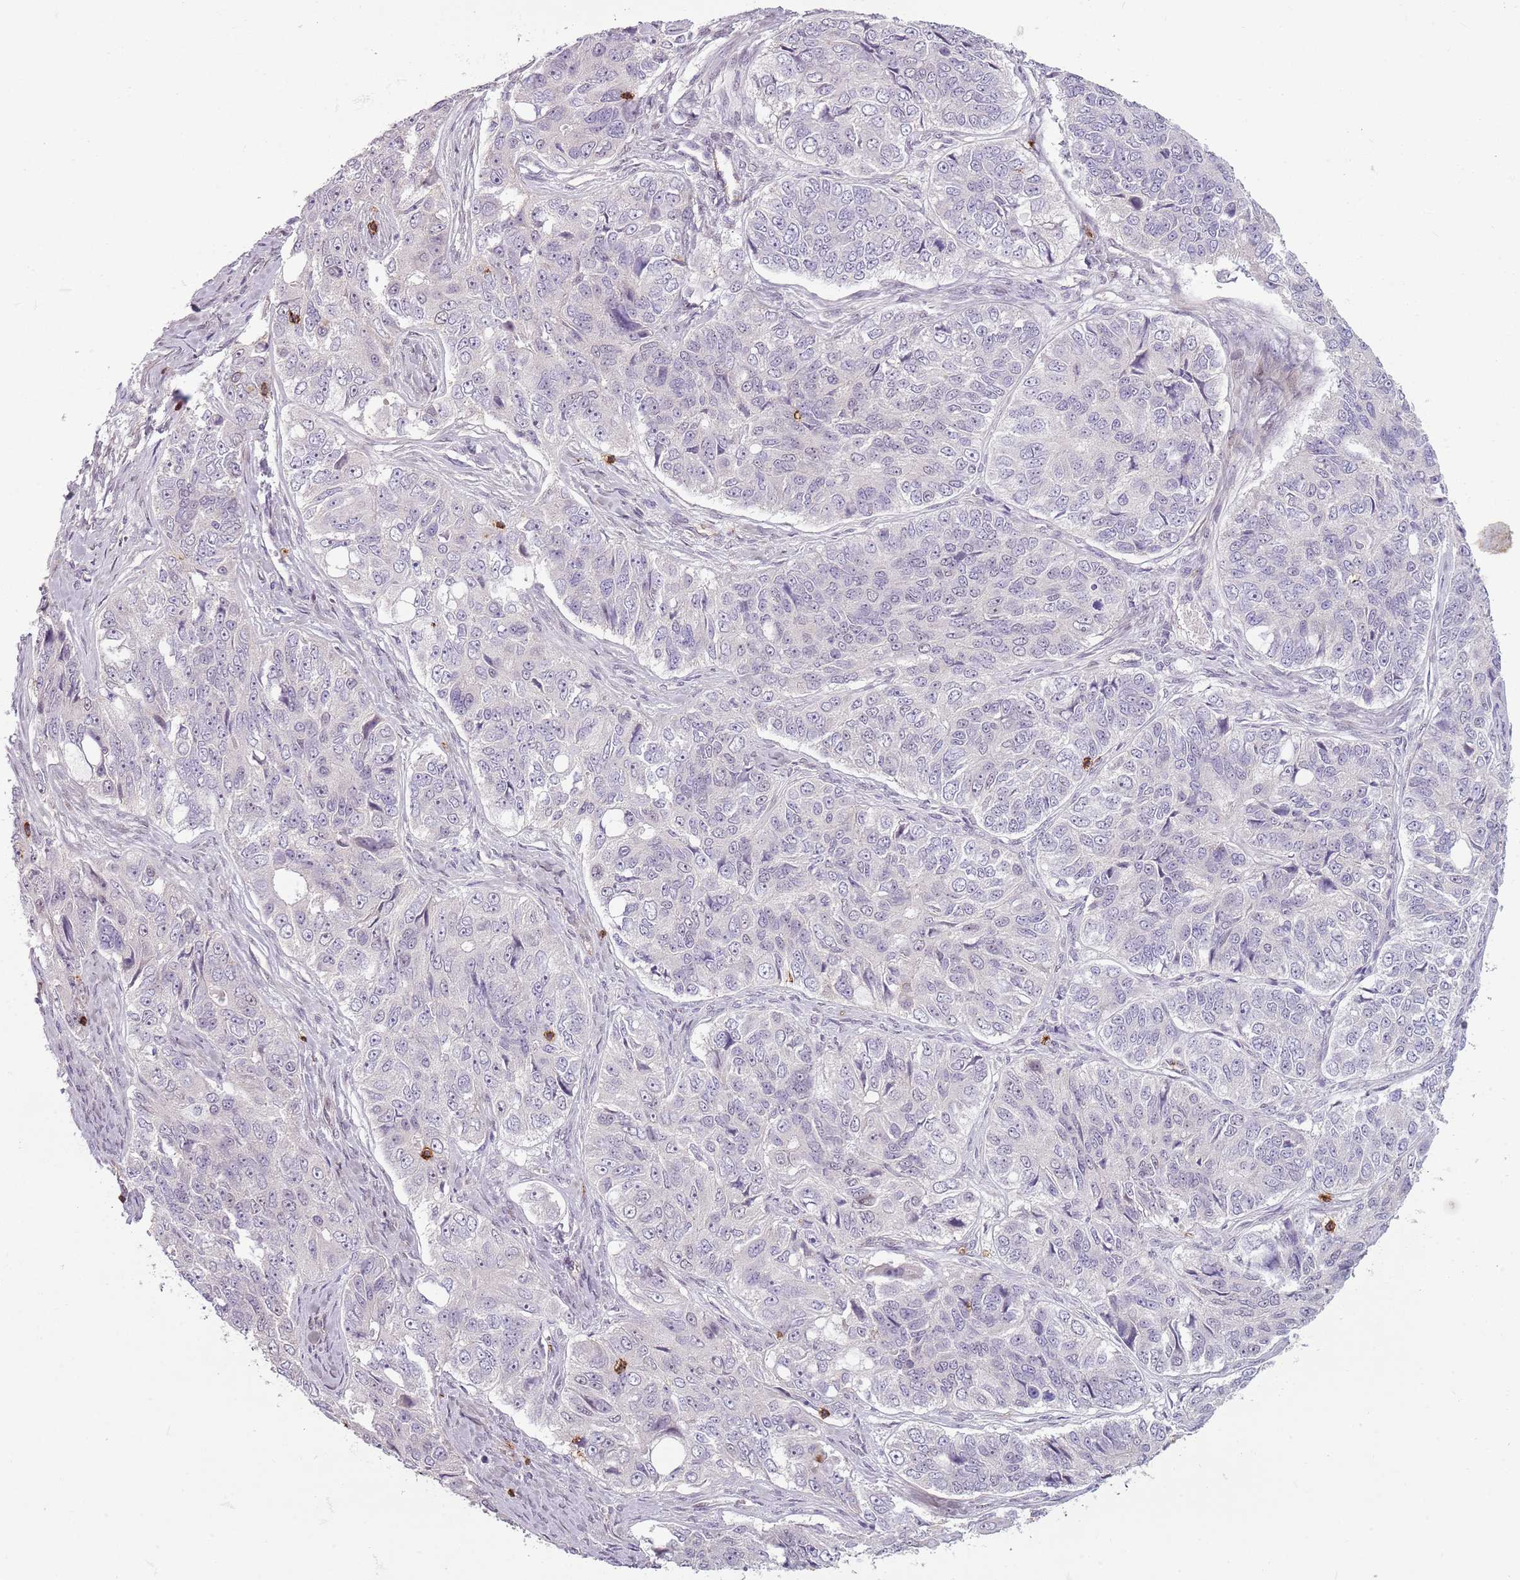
{"staining": {"intensity": "negative", "quantity": "none", "location": "none"}, "tissue": "ovarian cancer", "cell_type": "Tumor cells", "image_type": "cancer", "snomed": [{"axis": "morphology", "description": "Carcinoma, endometroid"}, {"axis": "topography", "description": "Ovary"}], "caption": "Endometroid carcinoma (ovarian) was stained to show a protein in brown. There is no significant expression in tumor cells. (Immunohistochemistry, brightfield microscopy, high magnification).", "gene": "ZNF583", "patient": {"sex": "female", "age": 51}}